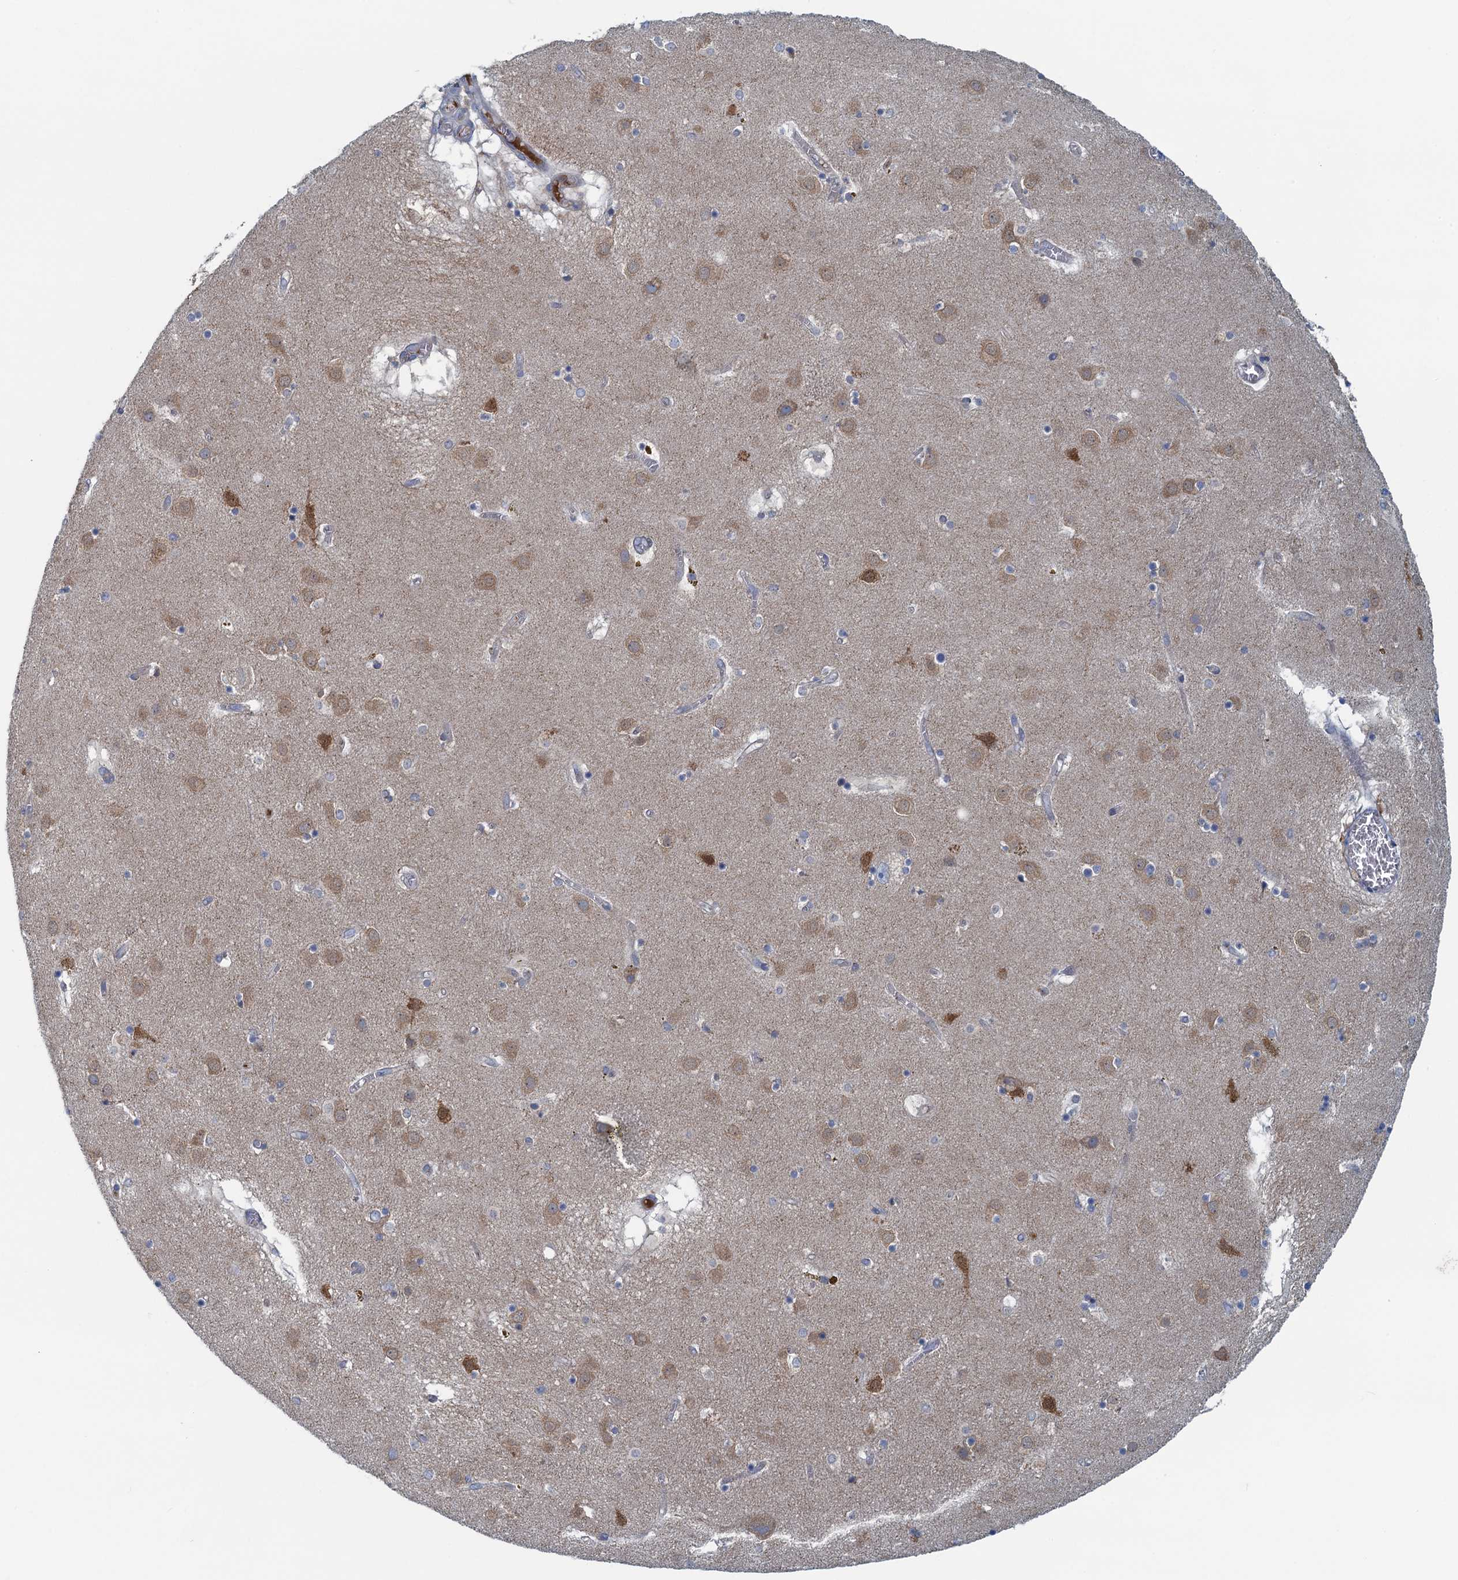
{"staining": {"intensity": "negative", "quantity": "none", "location": "none"}, "tissue": "caudate", "cell_type": "Glial cells", "image_type": "normal", "snomed": [{"axis": "morphology", "description": "Normal tissue, NOS"}, {"axis": "topography", "description": "Lateral ventricle wall"}], "caption": "High power microscopy photomicrograph of an IHC micrograph of benign caudate, revealing no significant positivity in glial cells. (IHC, brightfield microscopy, high magnification).", "gene": "MYDGF", "patient": {"sex": "male", "age": 70}}